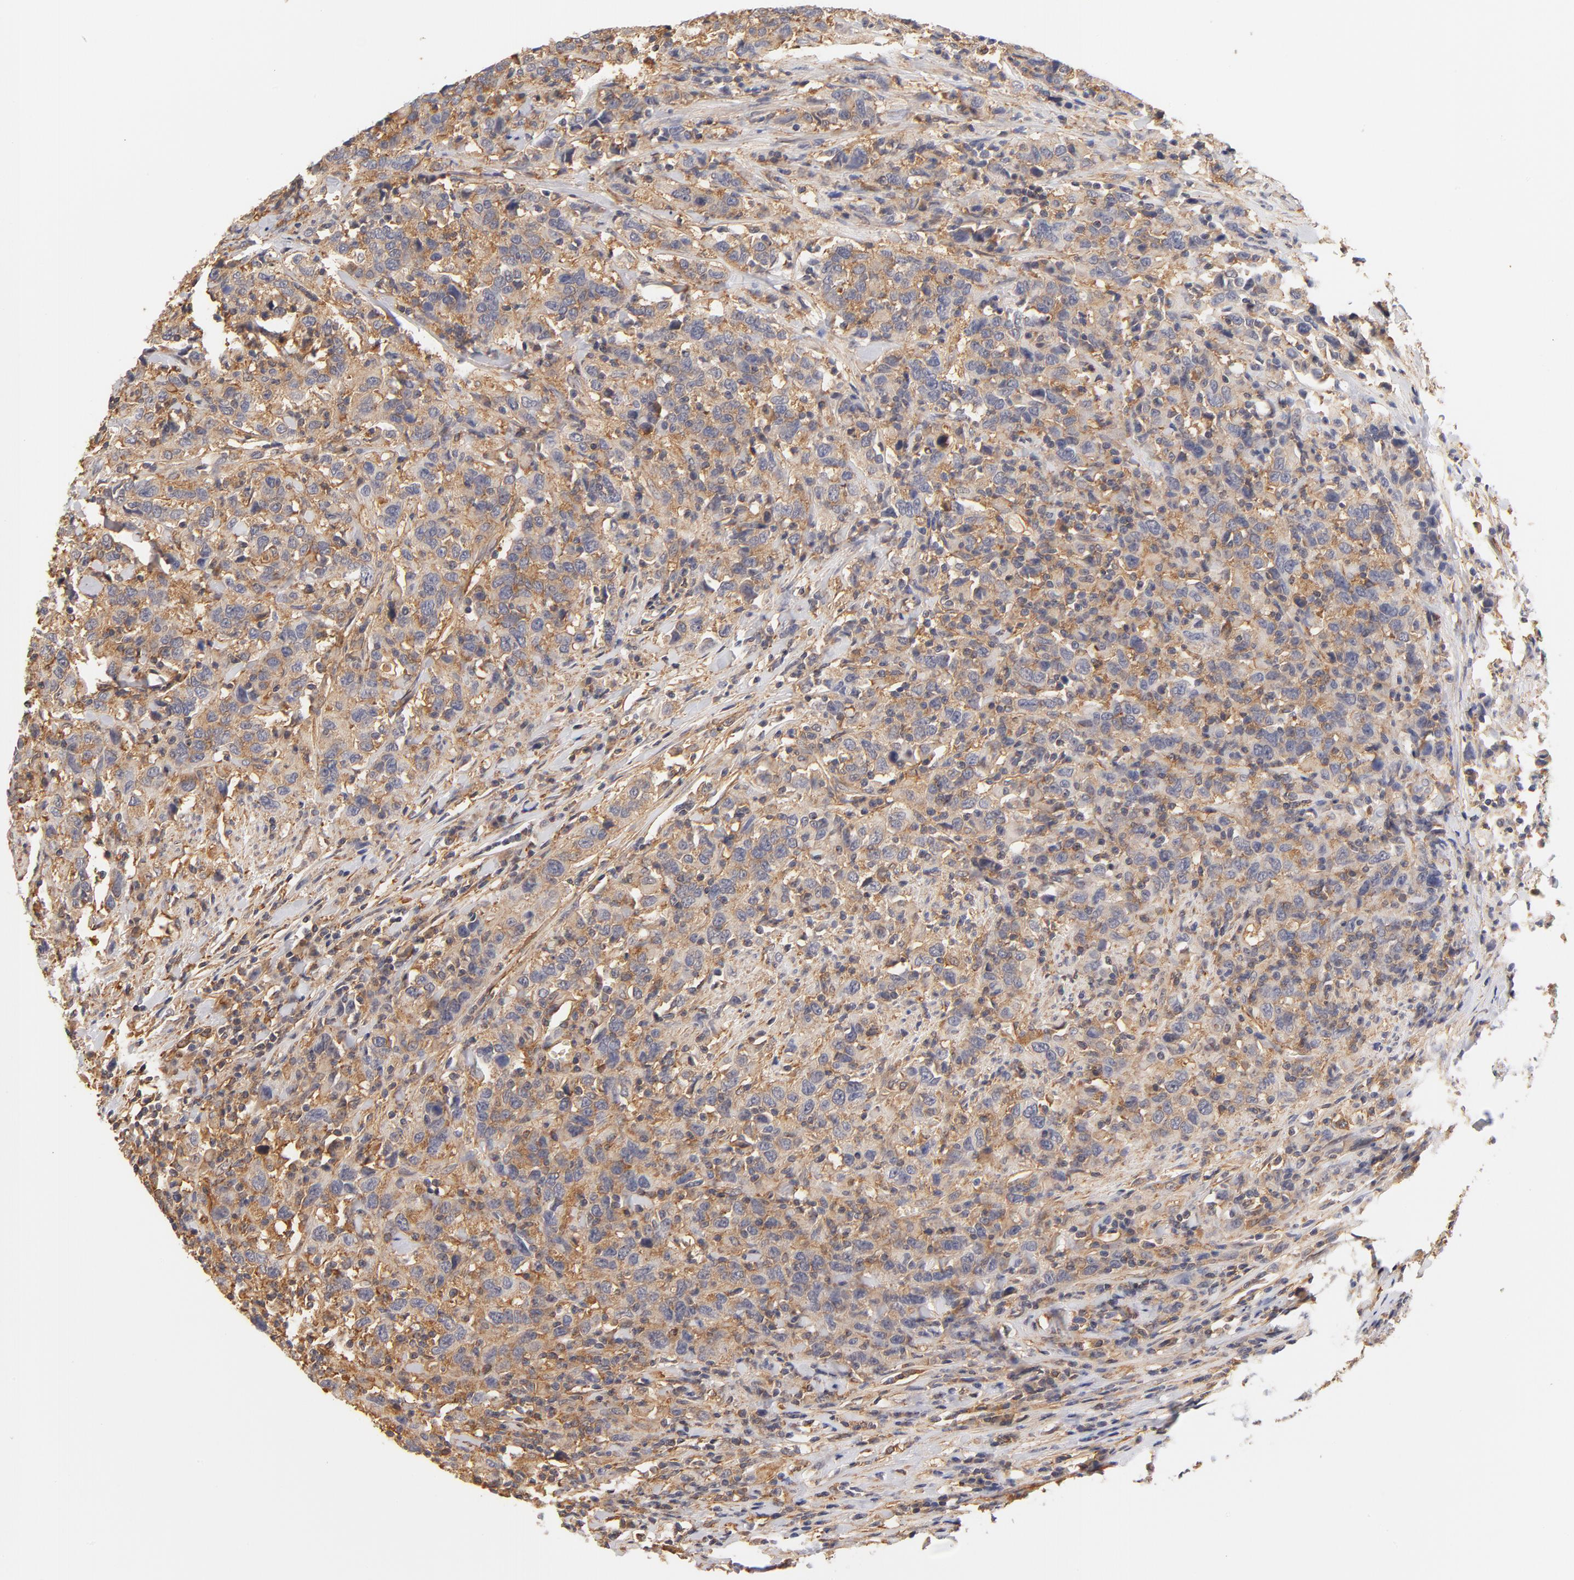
{"staining": {"intensity": "moderate", "quantity": ">75%", "location": "cytoplasmic/membranous"}, "tissue": "urothelial cancer", "cell_type": "Tumor cells", "image_type": "cancer", "snomed": [{"axis": "morphology", "description": "Urothelial carcinoma, High grade"}, {"axis": "topography", "description": "Urinary bladder"}], "caption": "The immunohistochemical stain labels moderate cytoplasmic/membranous staining in tumor cells of urothelial cancer tissue.", "gene": "FCMR", "patient": {"sex": "male", "age": 61}}